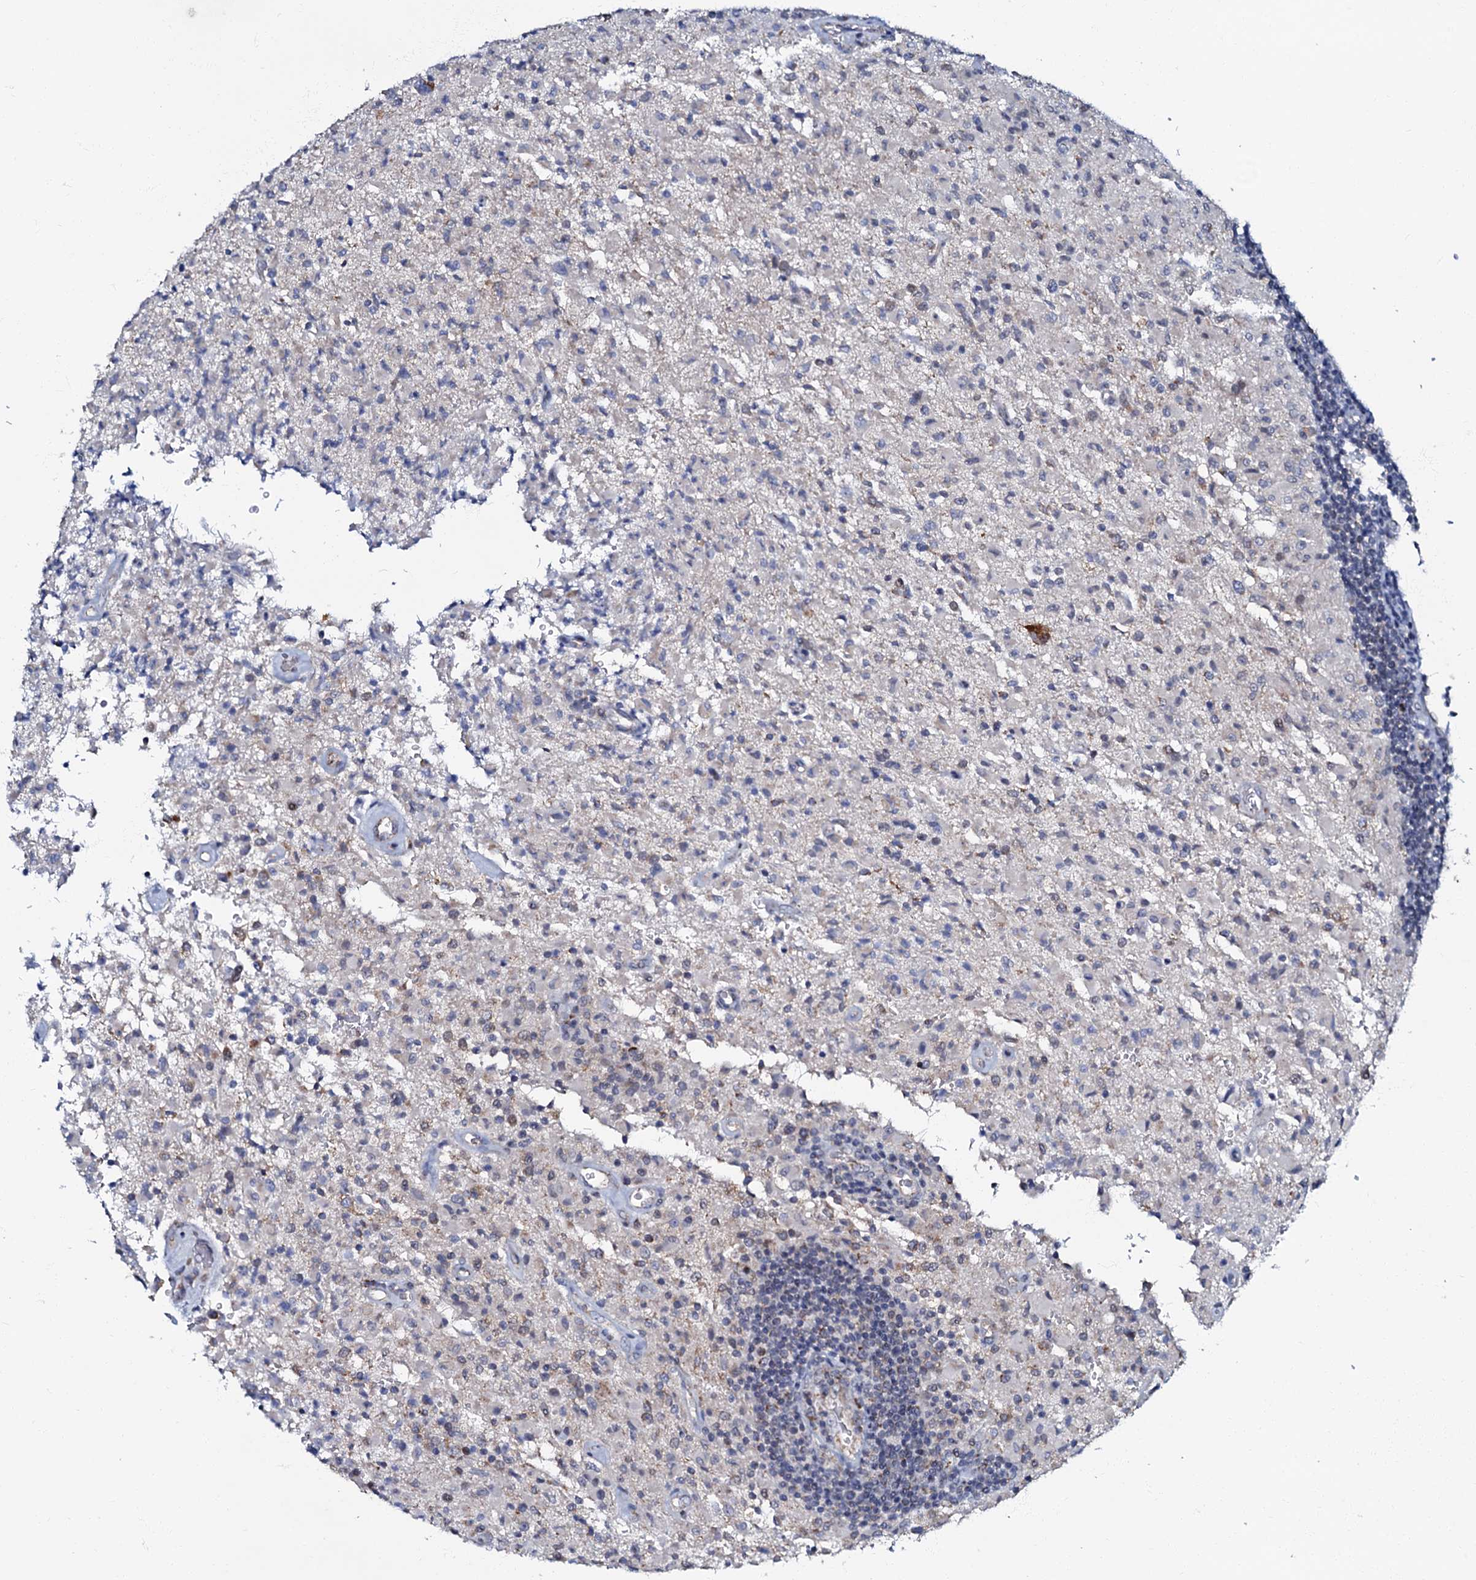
{"staining": {"intensity": "weak", "quantity": "<25%", "location": "cytoplasmic/membranous"}, "tissue": "glioma", "cell_type": "Tumor cells", "image_type": "cancer", "snomed": [{"axis": "morphology", "description": "Glioma, malignant, High grade"}, {"axis": "topography", "description": "Brain"}], "caption": "Tumor cells are negative for brown protein staining in malignant glioma (high-grade).", "gene": "MRPL51", "patient": {"sex": "female", "age": 57}}